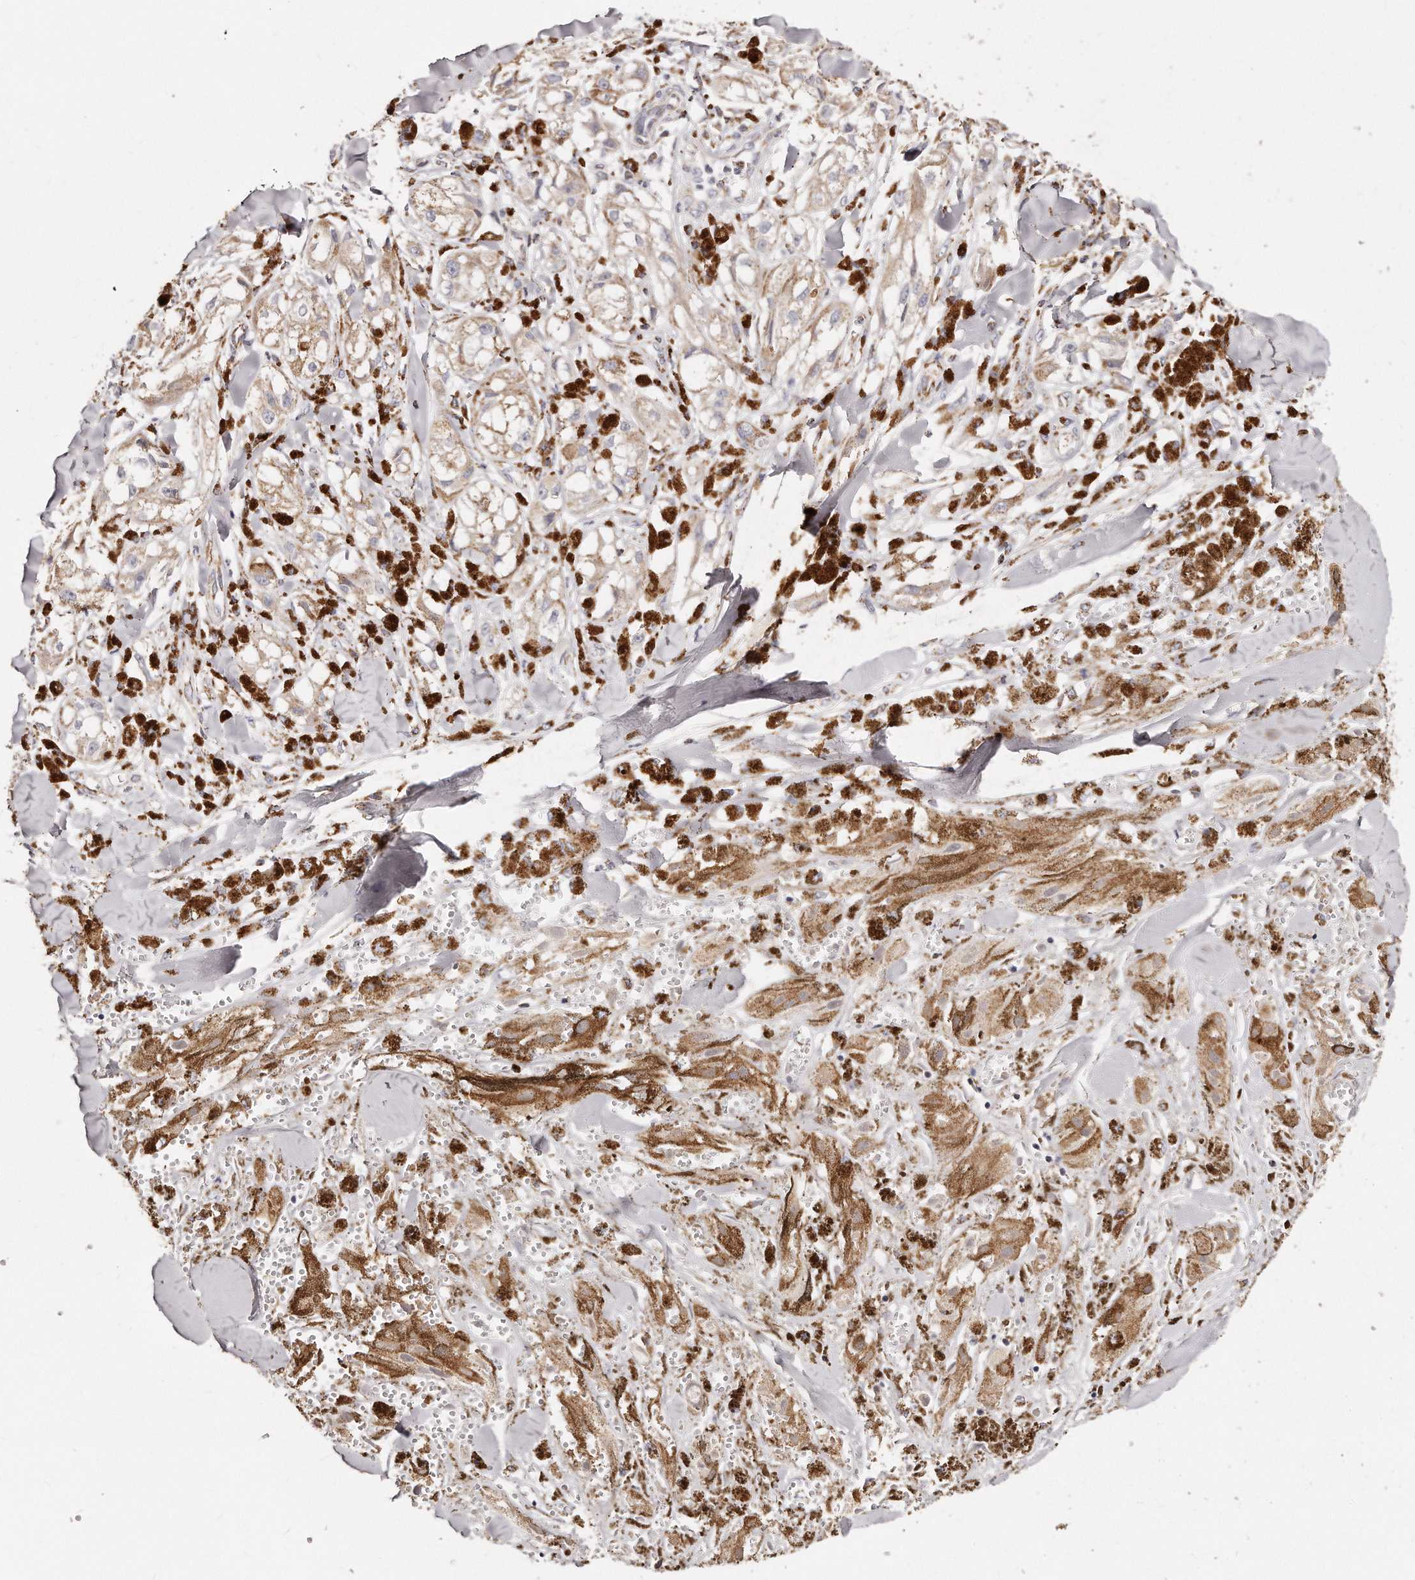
{"staining": {"intensity": "weak", "quantity": ">75%", "location": "cytoplasmic/membranous"}, "tissue": "melanoma", "cell_type": "Tumor cells", "image_type": "cancer", "snomed": [{"axis": "morphology", "description": "Malignant melanoma, NOS"}, {"axis": "topography", "description": "Skin"}], "caption": "Malignant melanoma stained for a protein exhibits weak cytoplasmic/membranous positivity in tumor cells.", "gene": "RTKN", "patient": {"sex": "male", "age": 88}}